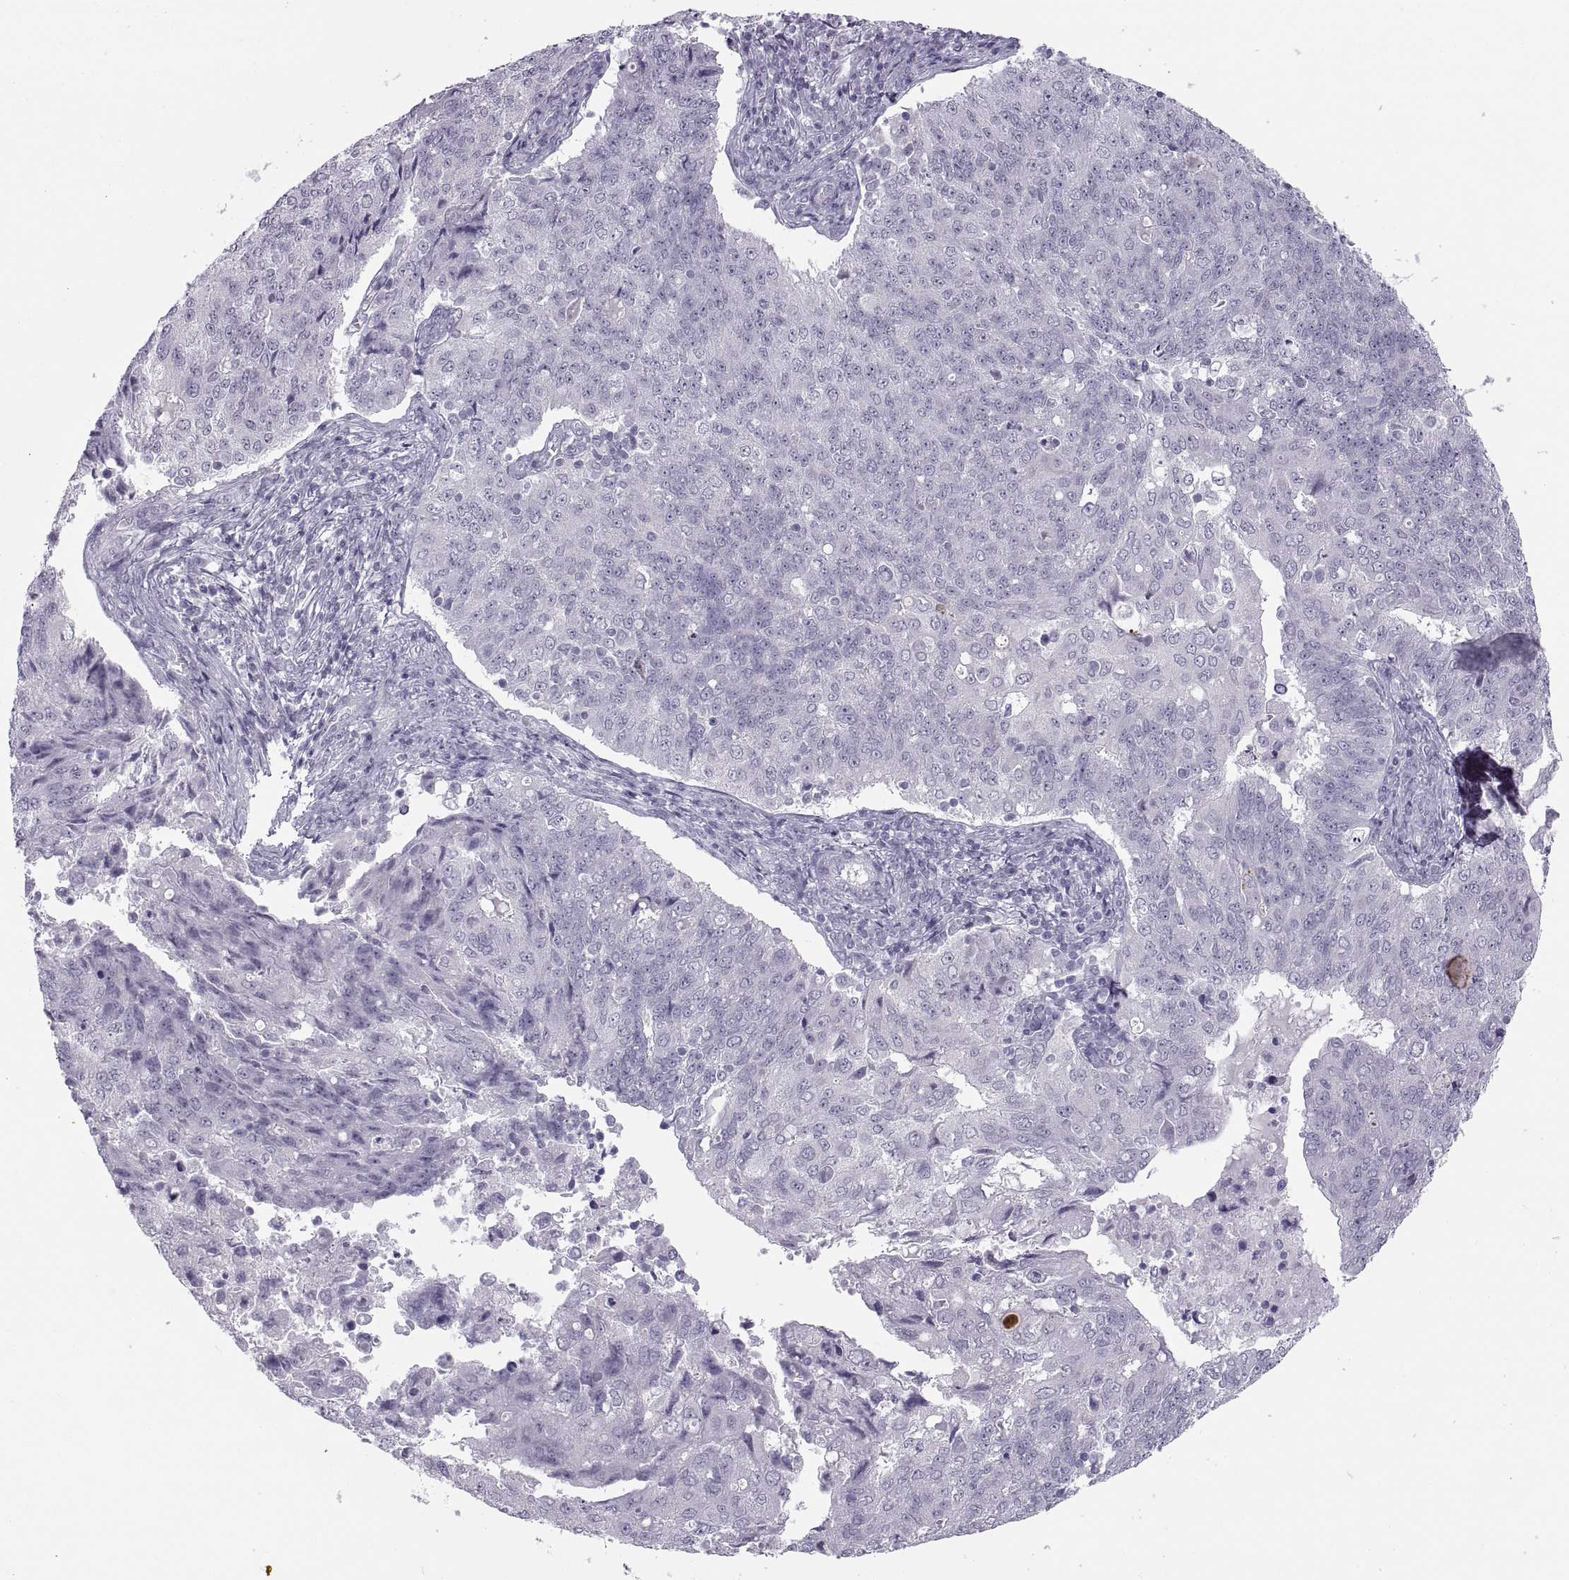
{"staining": {"intensity": "negative", "quantity": "none", "location": "none"}, "tissue": "endometrial cancer", "cell_type": "Tumor cells", "image_type": "cancer", "snomed": [{"axis": "morphology", "description": "Adenocarcinoma, NOS"}, {"axis": "topography", "description": "Endometrium"}], "caption": "The photomicrograph demonstrates no staining of tumor cells in endometrial cancer (adenocarcinoma).", "gene": "C3orf22", "patient": {"sex": "female", "age": 43}}